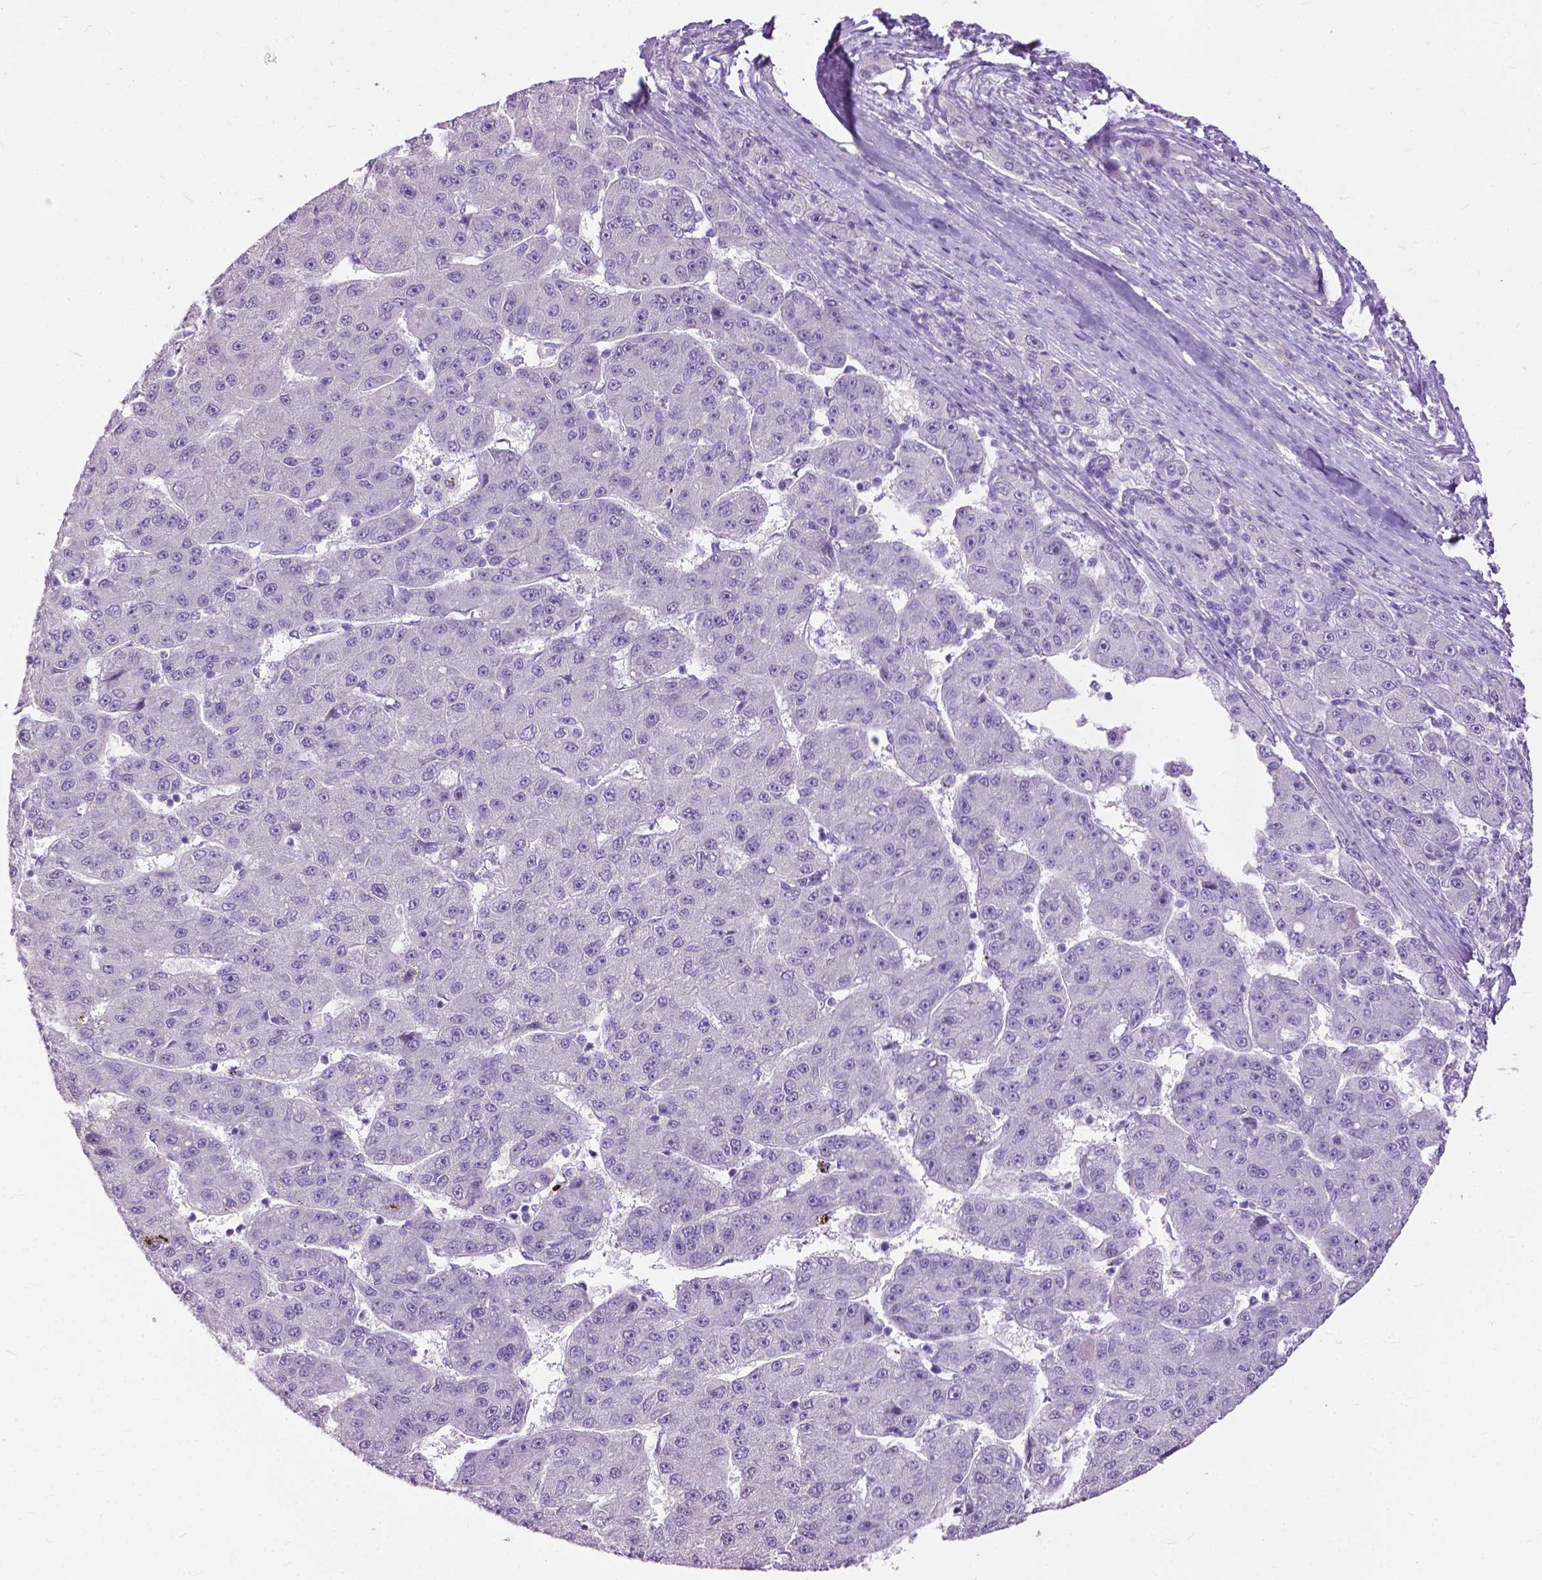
{"staining": {"intensity": "negative", "quantity": "none", "location": "none"}, "tissue": "liver cancer", "cell_type": "Tumor cells", "image_type": "cancer", "snomed": [{"axis": "morphology", "description": "Carcinoma, Hepatocellular, NOS"}, {"axis": "topography", "description": "Liver"}], "caption": "DAB (3,3'-diaminobenzidine) immunohistochemical staining of human liver hepatocellular carcinoma reveals no significant positivity in tumor cells. (Stains: DAB (3,3'-diaminobenzidine) IHC with hematoxylin counter stain, Microscopy: brightfield microscopy at high magnification).", "gene": "GPR37L1", "patient": {"sex": "male", "age": 67}}